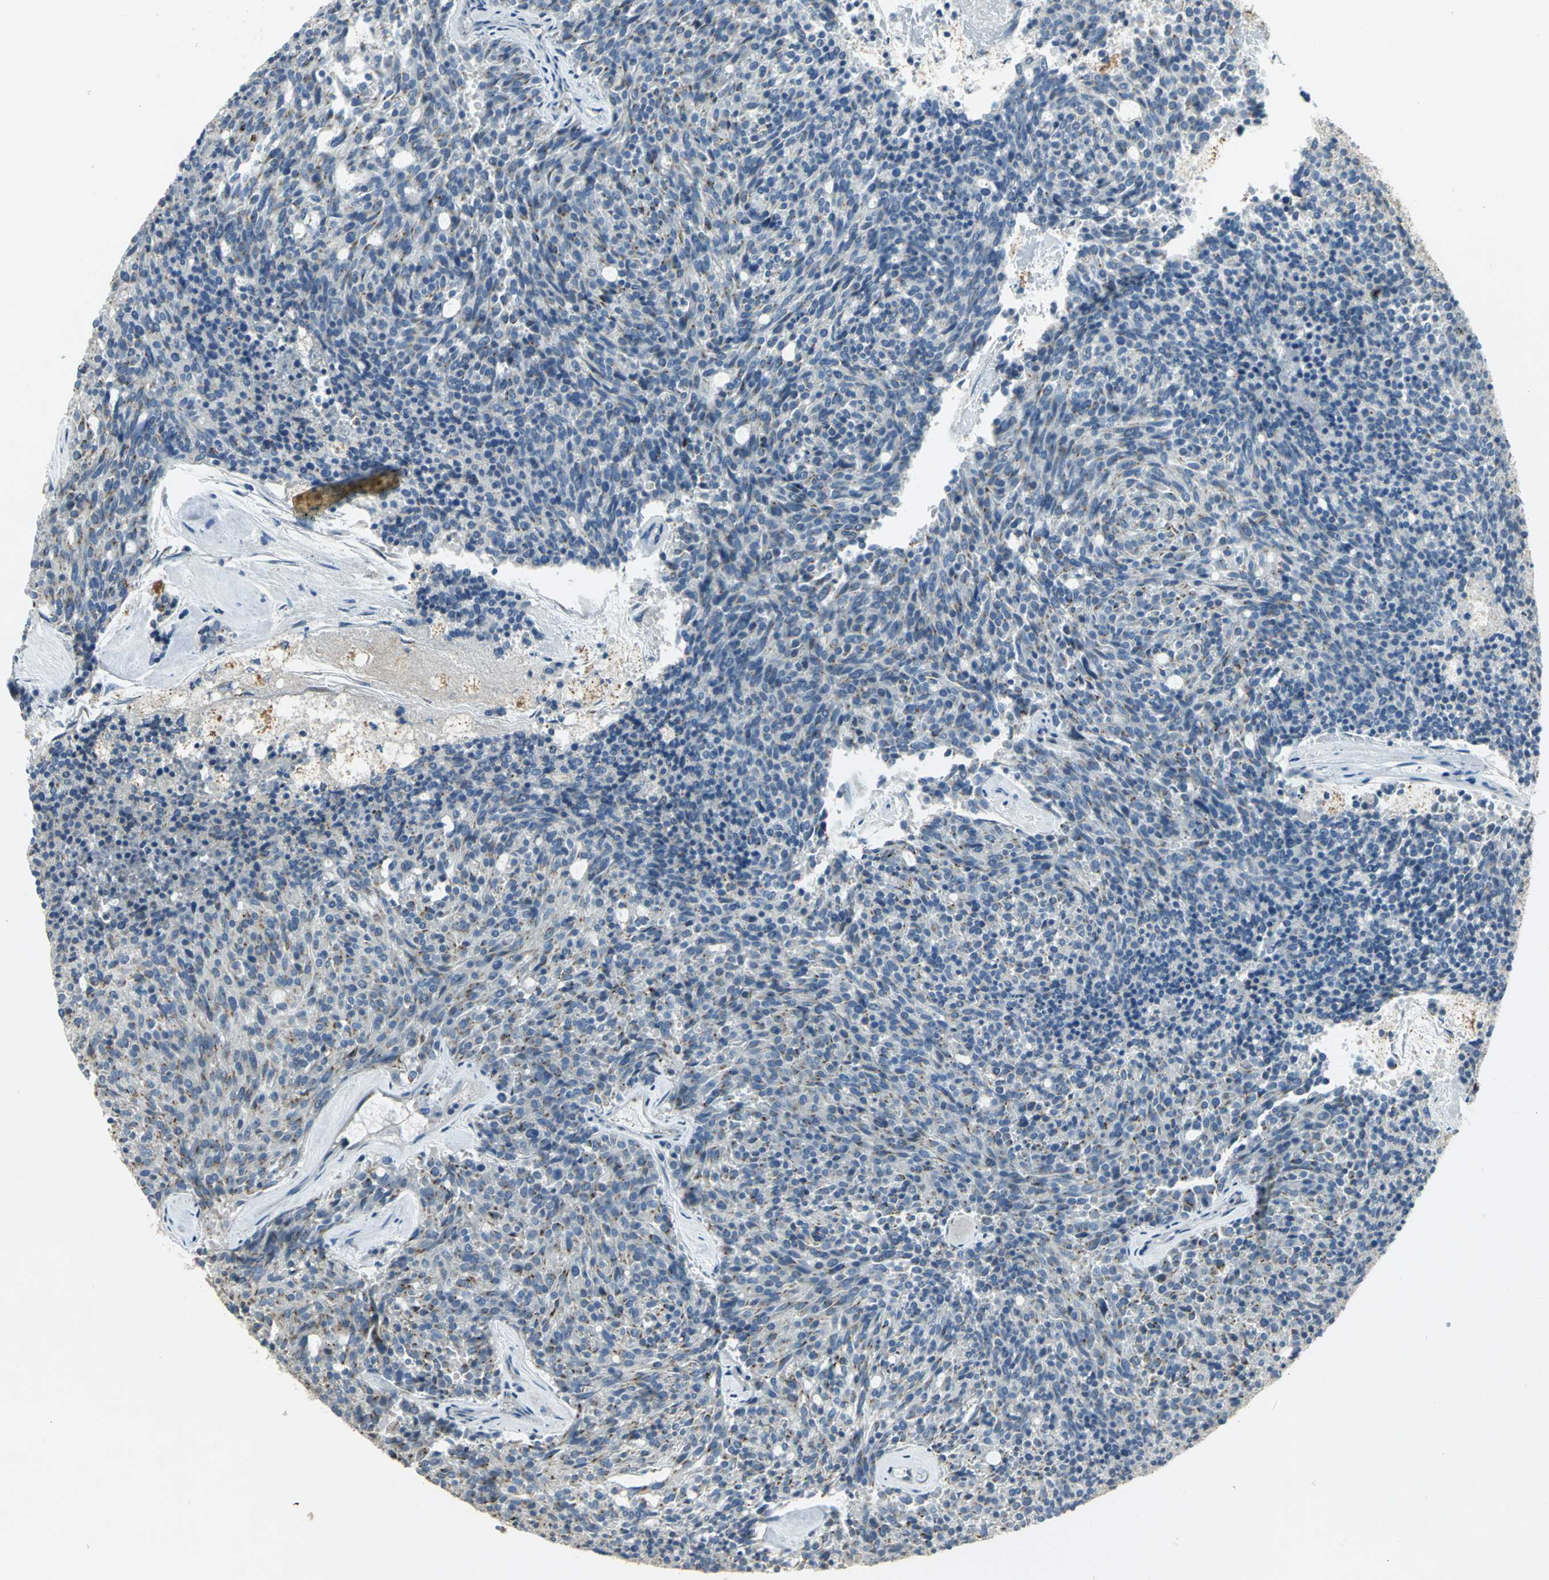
{"staining": {"intensity": "weak", "quantity": "<25%", "location": "cytoplasmic/membranous"}, "tissue": "carcinoid", "cell_type": "Tumor cells", "image_type": "cancer", "snomed": [{"axis": "morphology", "description": "Carcinoid, malignant, NOS"}, {"axis": "topography", "description": "Pancreas"}], "caption": "Immunohistochemistry (IHC) photomicrograph of human carcinoid stained for a protein (brown), which reveals no positivity in tumor cells.", "gene": "TM9SF2", "patient": {"sex": "female", "age": 54}}